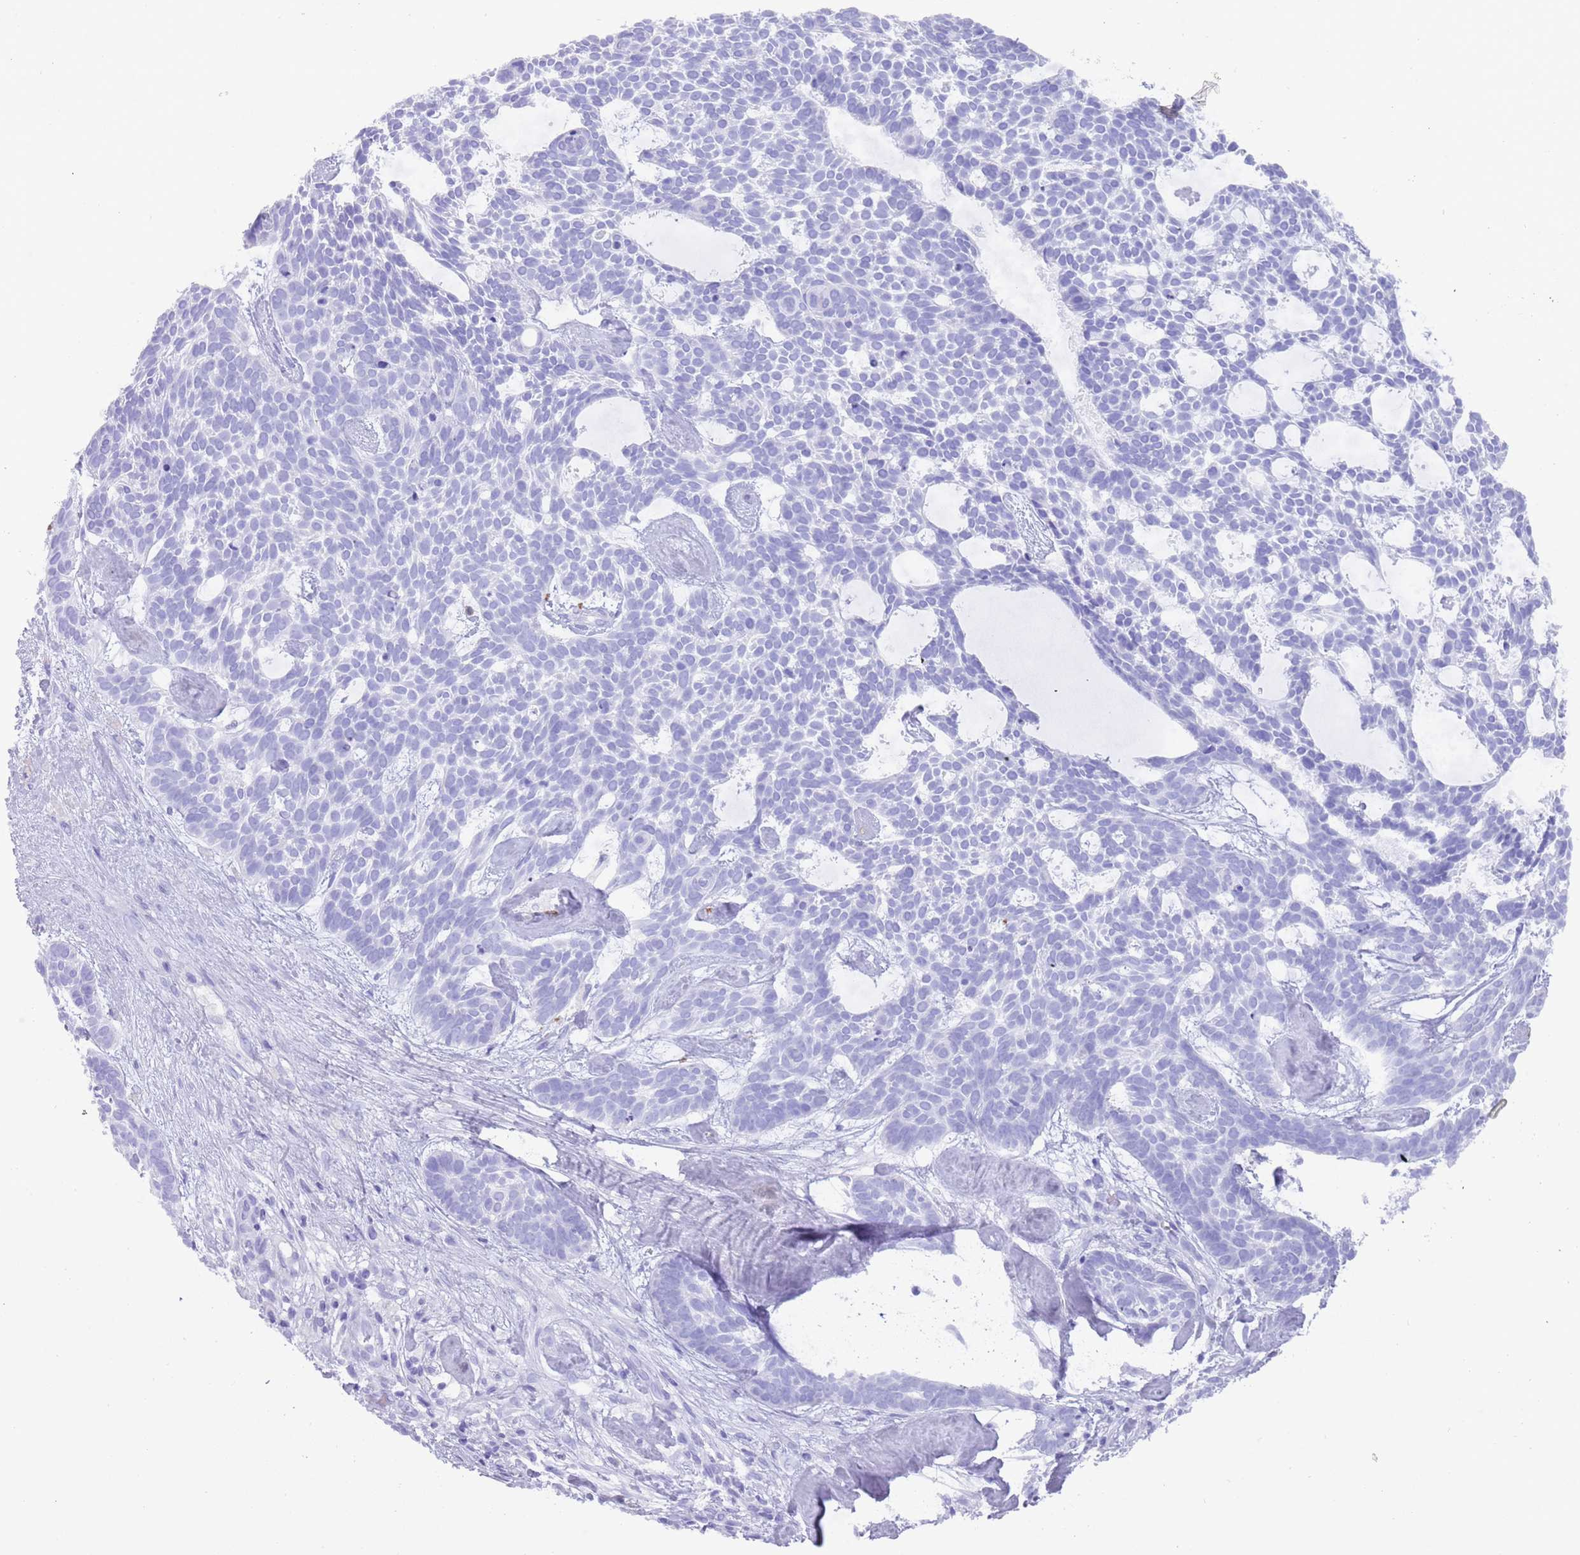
{"staining": {"intensity": "negative", "quantity": "none", "location": "none"}, "tissue": "skin cancer", "cell_type": "Tumor cells", "image_type": "cancer", "snomed": [{"axis": "morphology", "description": "Basal cell carcinoma"}, {"axis": "topography", "description": "Skin"}], "caption": "IHC photomicrograph of human skin basal cell carcinoma stained for a protein (brown), which exhibits no staining in tumor cells.", "gene": "MYADML2", "patient": {"sex": "male", "age": 61}}